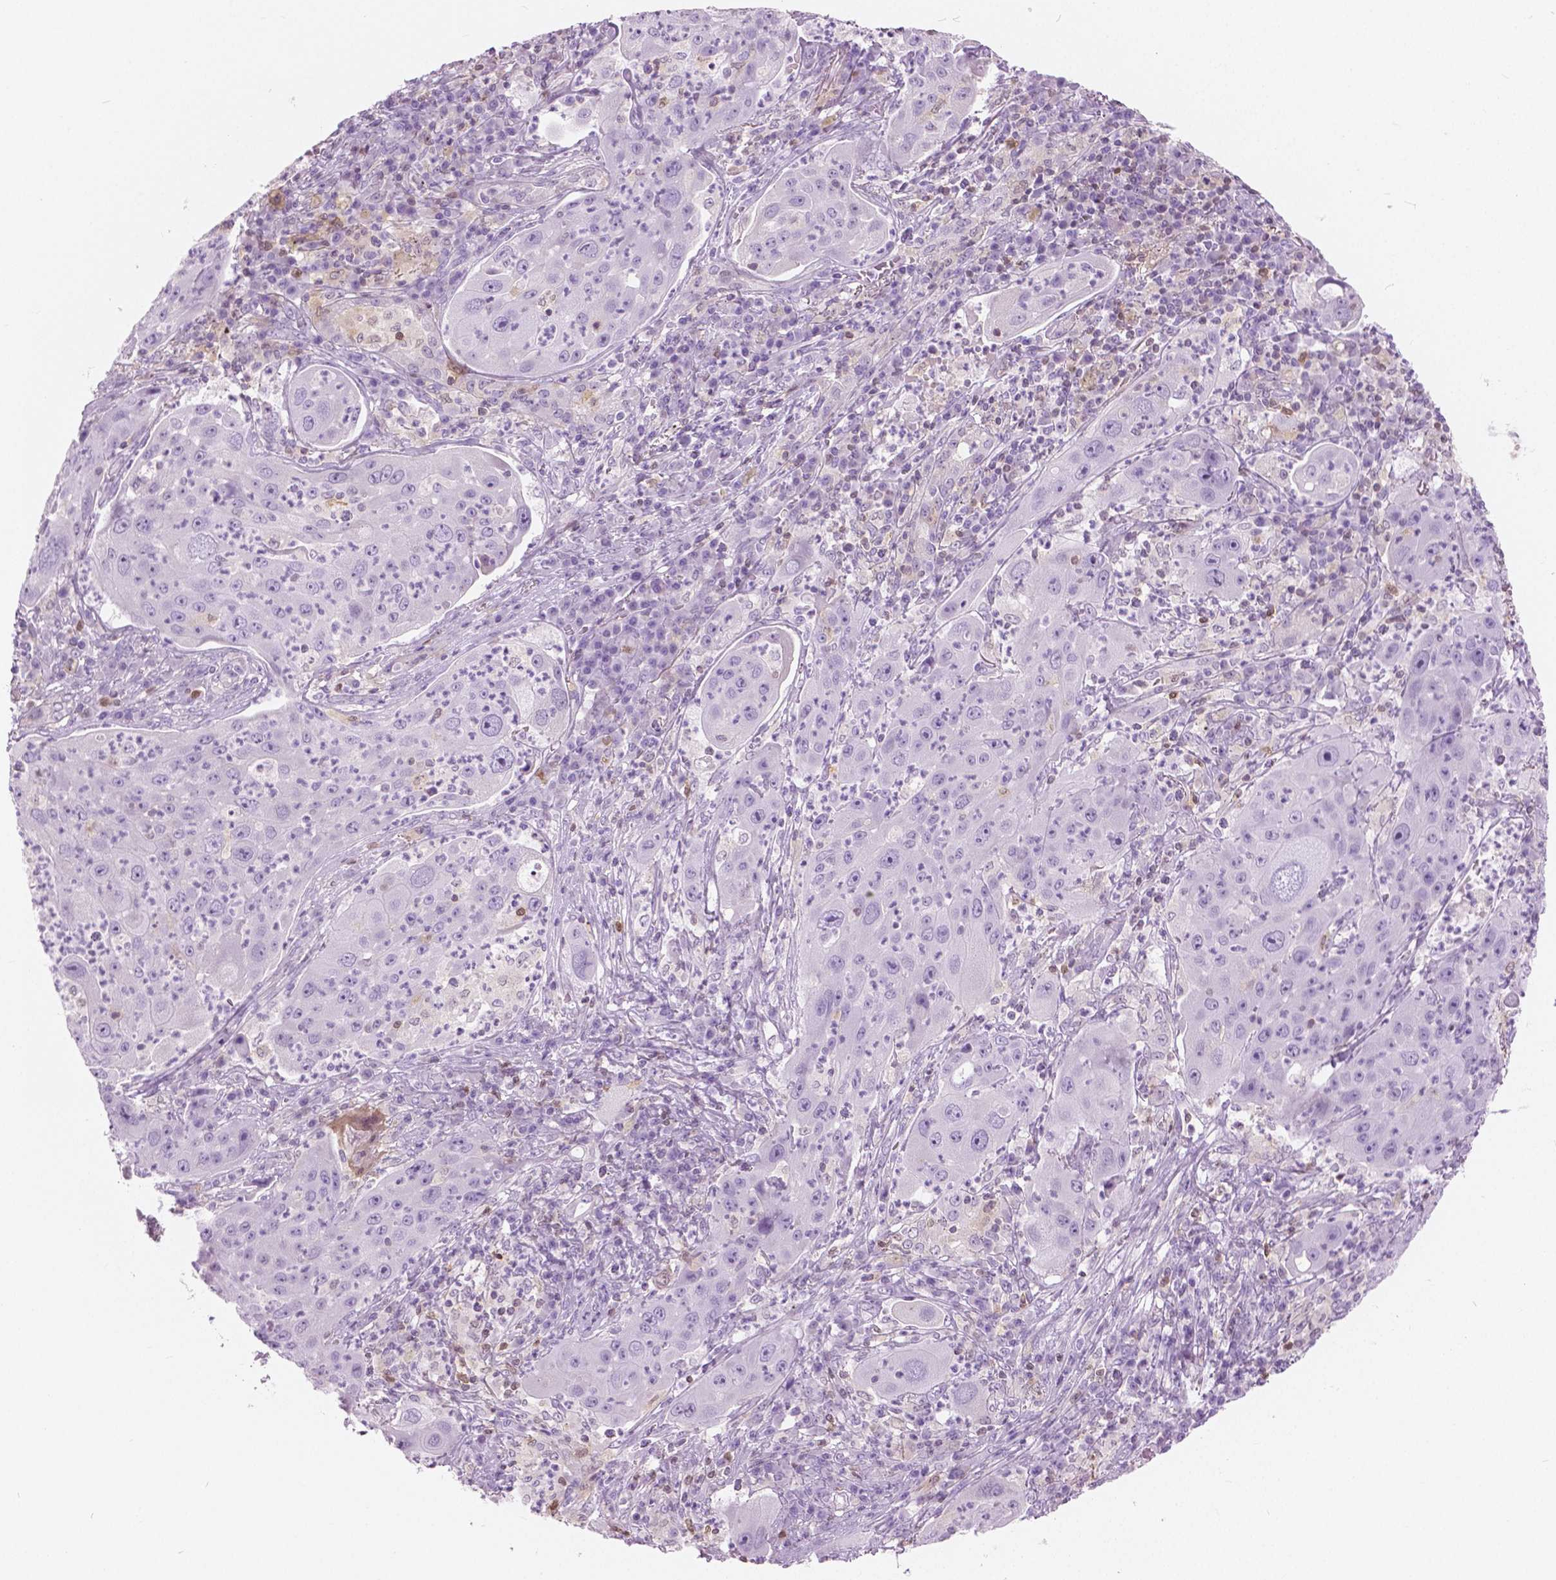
{"staining": {"intensity": "negative", "quantity": "none", "location": "none"}, "tissue": "lung cancer", "cell_type": "Tumor cells", "image_type": "cancer", "snomed": [{"axis": "morphology", "description": "Squamous cell carcinoma, NOS"}, {"axis": "topography", "description": "Lung"}], "caption": "High power microscopy micrograph of an IHC photomicrograph of lung cancer, revealing no significant expression in tumor cells.", "gene": "GALM", "patient": {"sex": "female", "age": 59}}